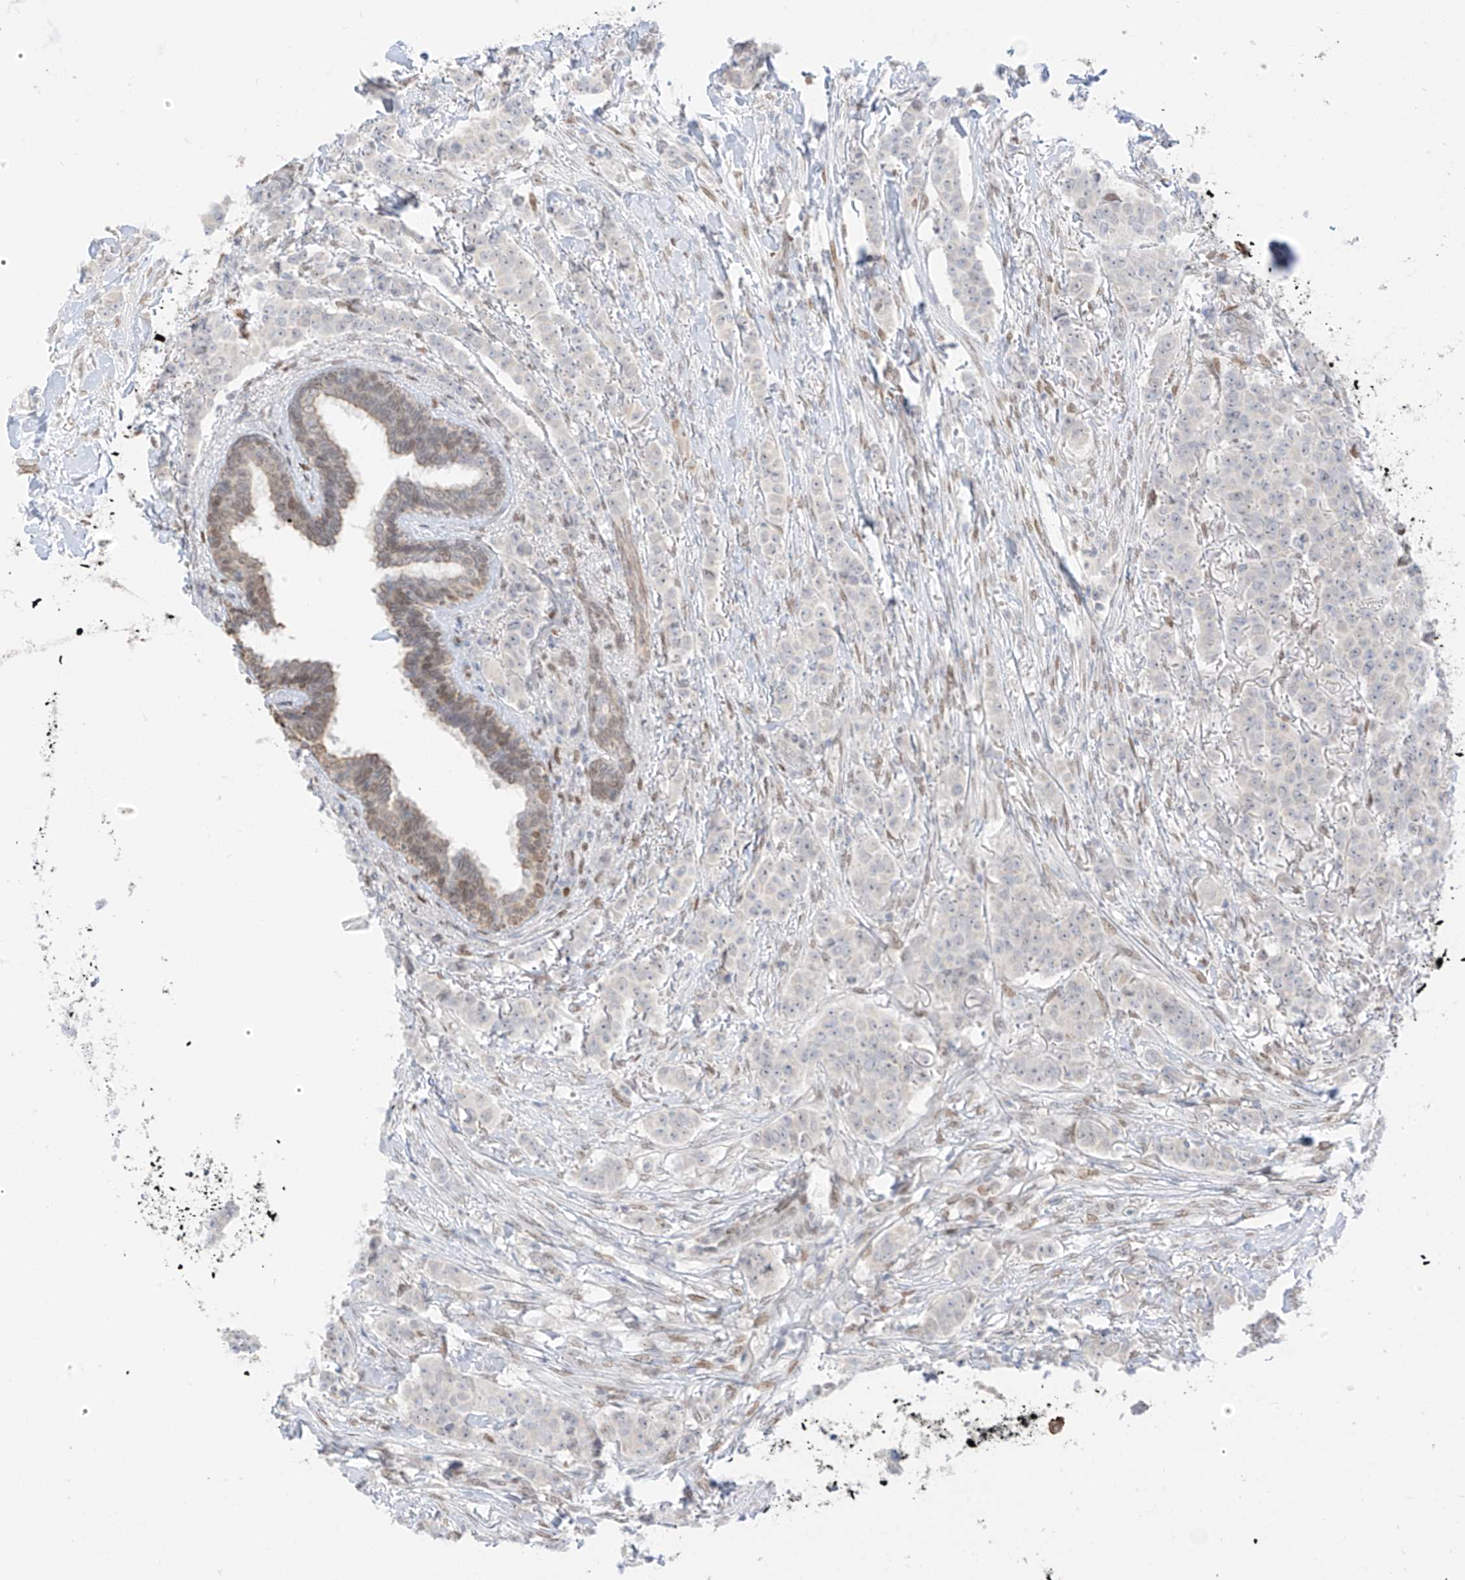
{"staining": {"intensity": "negative", "quantity": "none", "location": "none"}, "tissue": "breast cancer", "cell_type": "Tumor cells", "image_type": "cancer", "snomed": [{"axis": "morphology", "description": "Duct carcinoma"}, {"axis": "topography", "description": "Breast"}], "caption": "DAB (3,3'-diaminobenzidine) immunohistochemical staining of intraductal carcinoma (breast) reveals no significant staining in tumor cells.", "gene": "ZNF774", "patient": {"sex": "female", "age": 40}}